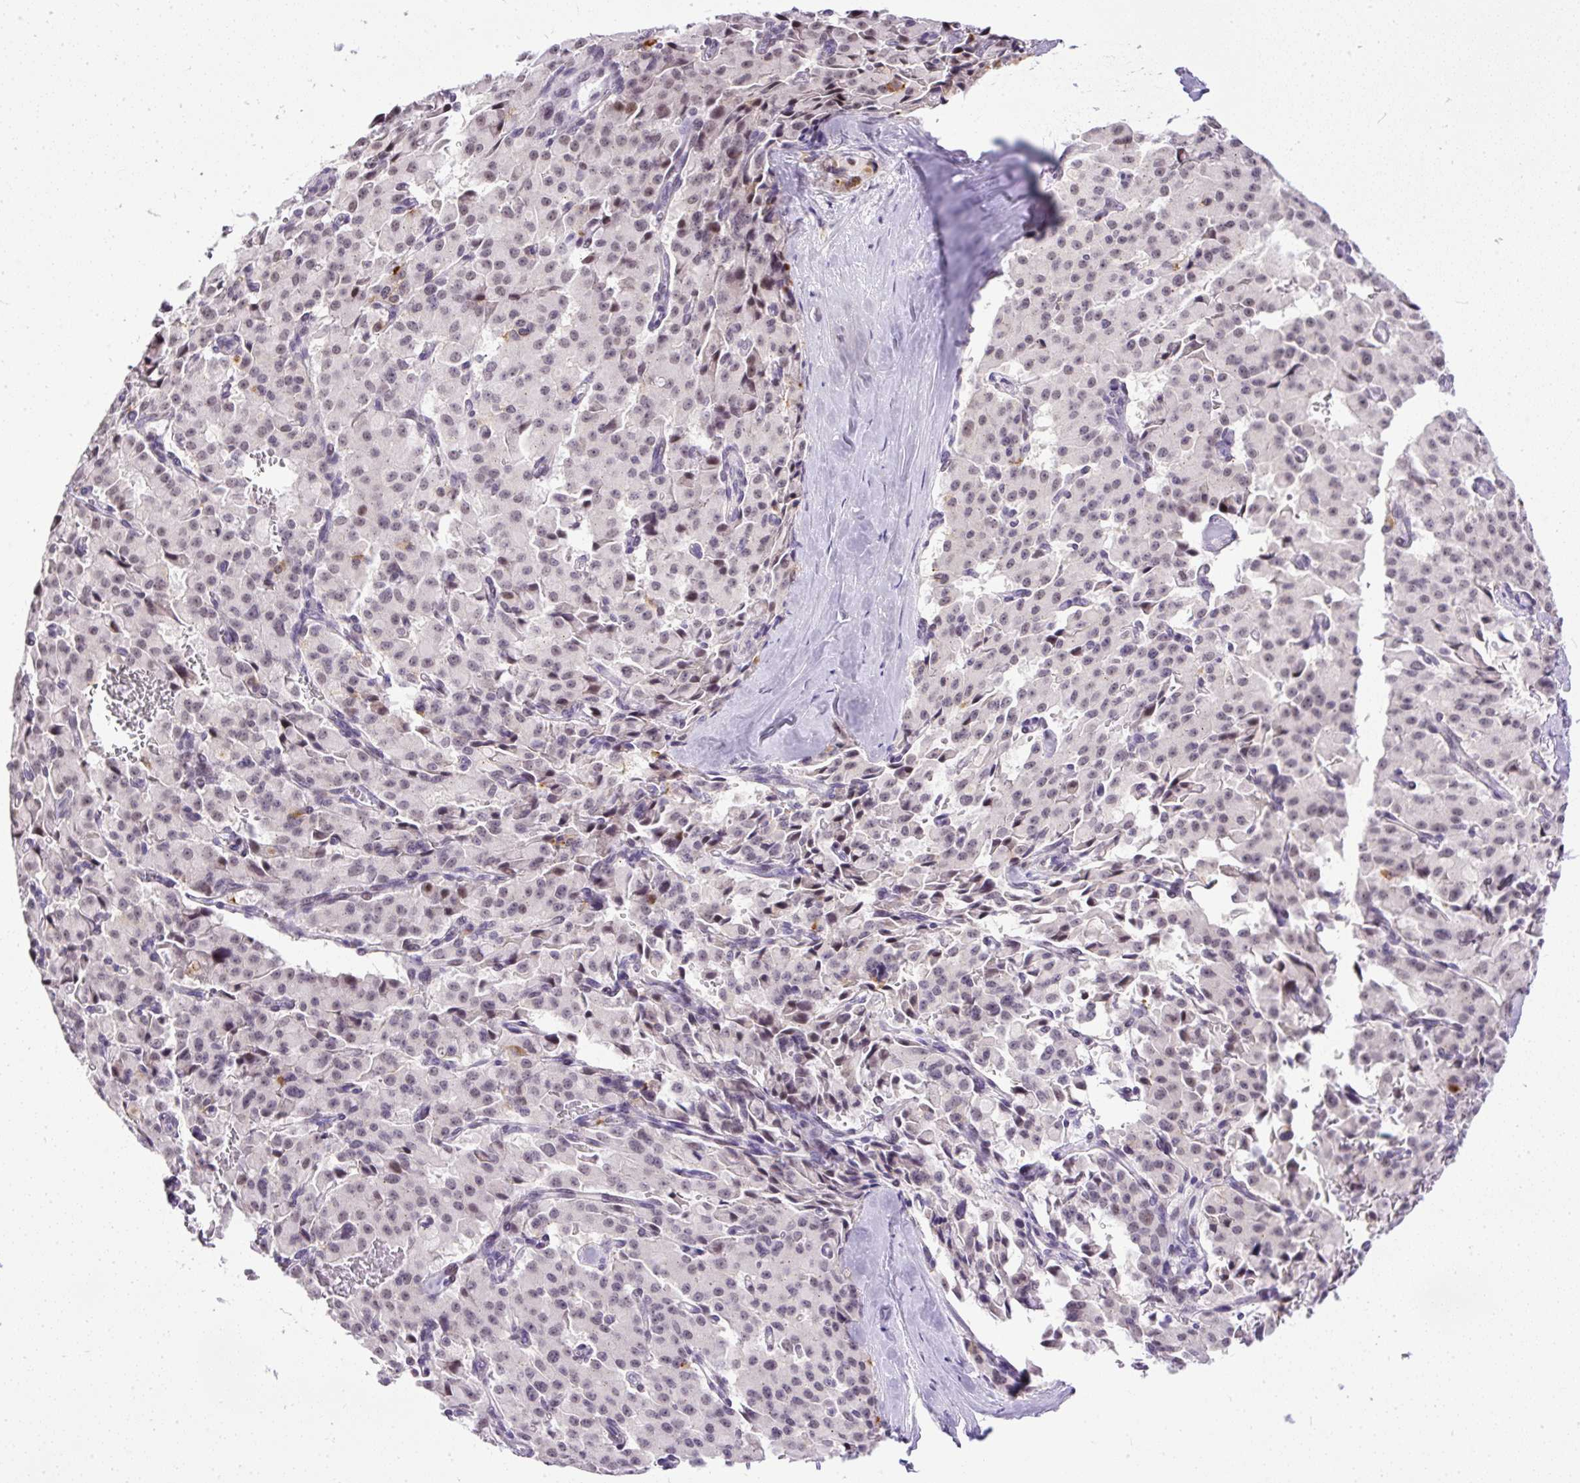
{"staining": {"intensity": "weak", "quantity": ">75%", "location": "nuclear"}, "tissue": "pancreatic cancer", "cell_type": "Tumor cells", "image_type": "cancer", "snomed": [{"axis": "morphology", "description": "Adenocarcinoma, NOS"}, {"axis": "topography", "description": "Pancreas"}], "caption": "A low amount of weak nuclear positivity is present in about >75% of tumor cells in adenocarcinoma (pancreatic) tissue.", "gene": "WNT10B", "patient": {"sex": "male", "age": 65}}